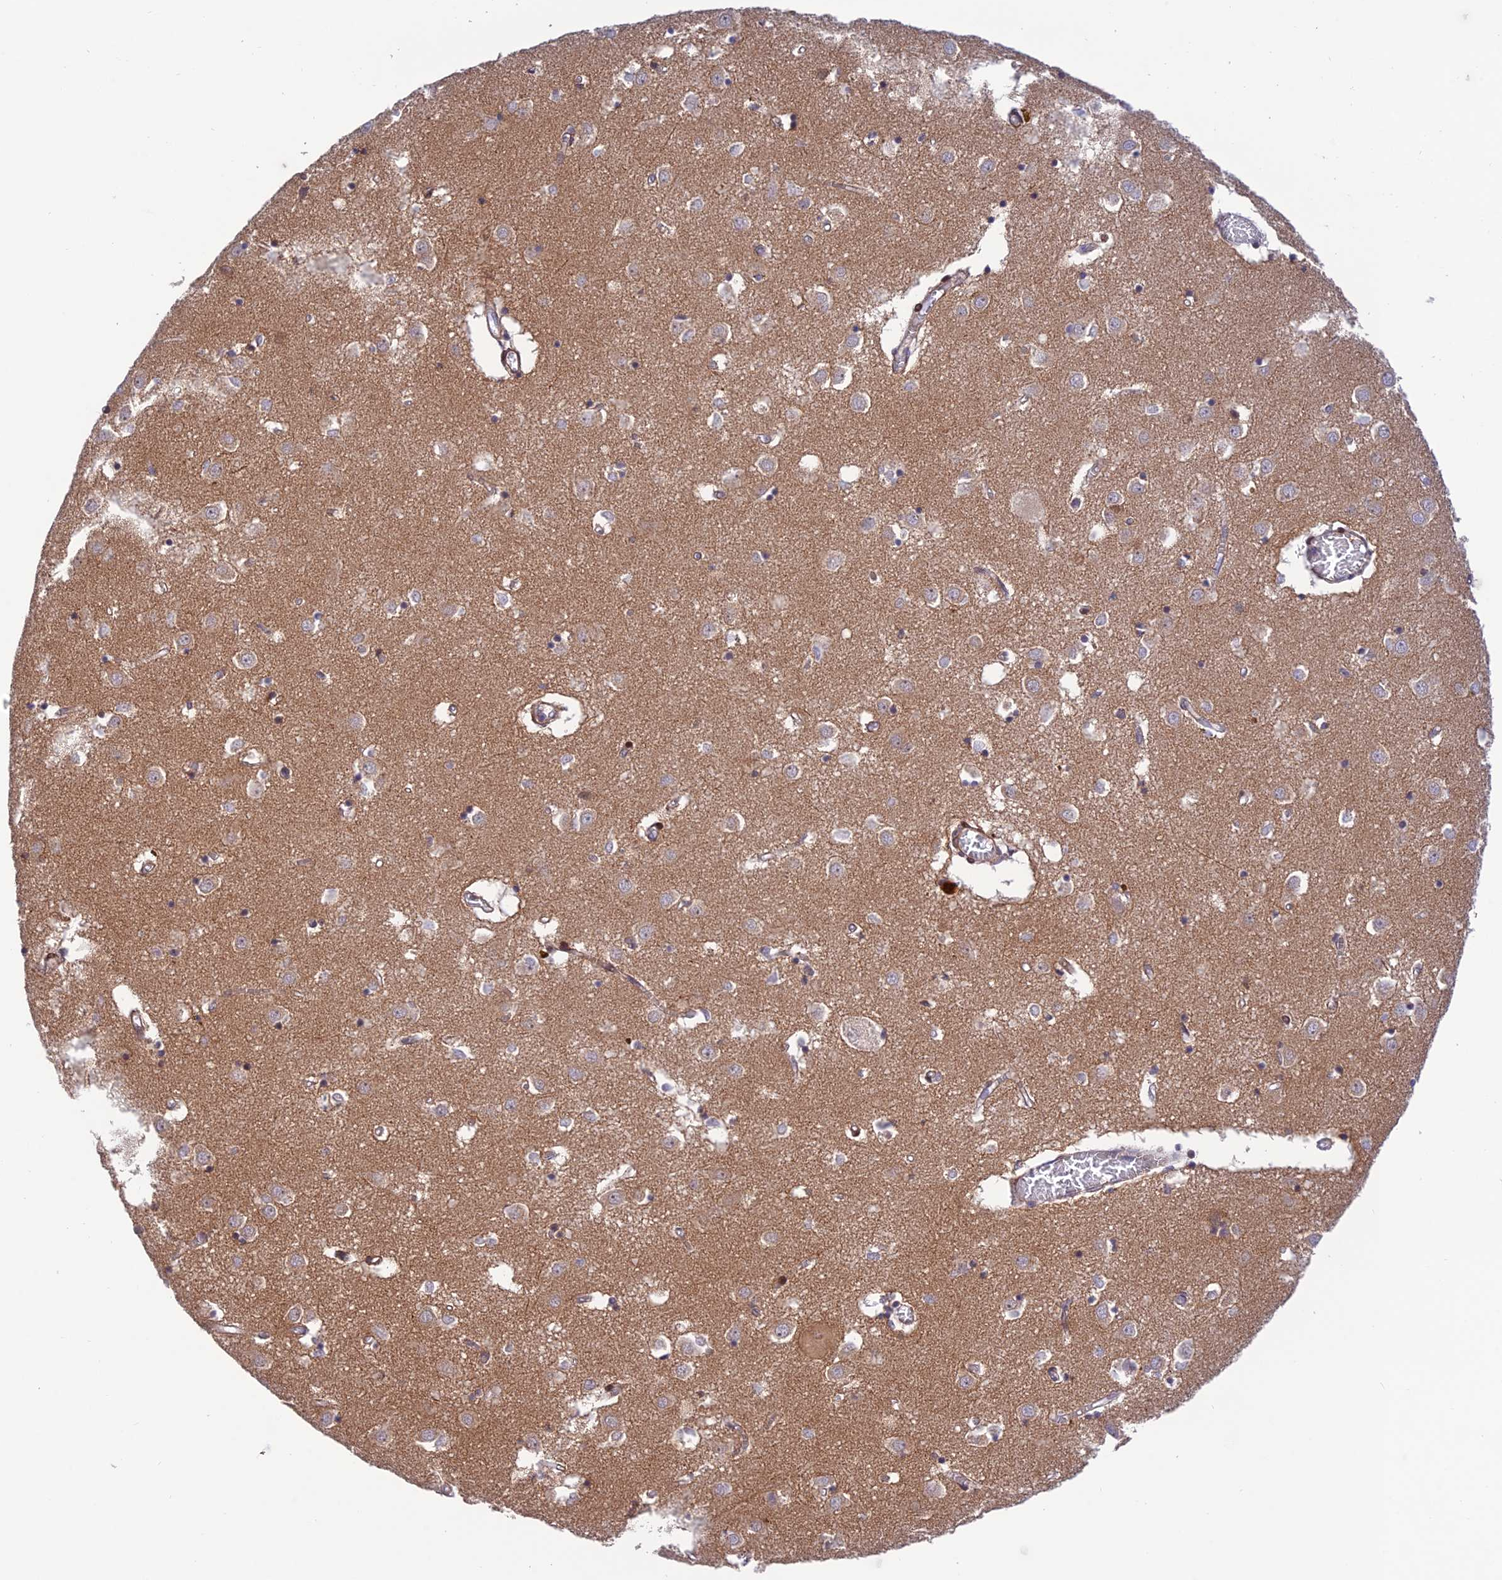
{"staining": {"intensity": "weak", "quantity": "<25%", "location": "cytoplasmic/membranous"}, "tissue": "caudate", "cell_type": "Glial cells", "image_type": "normal", "snomed": [{"axis": "morphology", "description": "Normal tissue, NOS"}, {"axis": "topography", "description": "Lateral ventricle wall"}], "caption": "The micrograph reveals no significant expression in glial cells of caudate. Brightfield microscopy of immunohistochemistry (IHC) stained with DAB (3,3'-diaminobenzidine) (brown) and hematoxylin (blue), captured at high magnification.", "gene": "WDR55", "patient": {"sex": "male", "age": 70}}